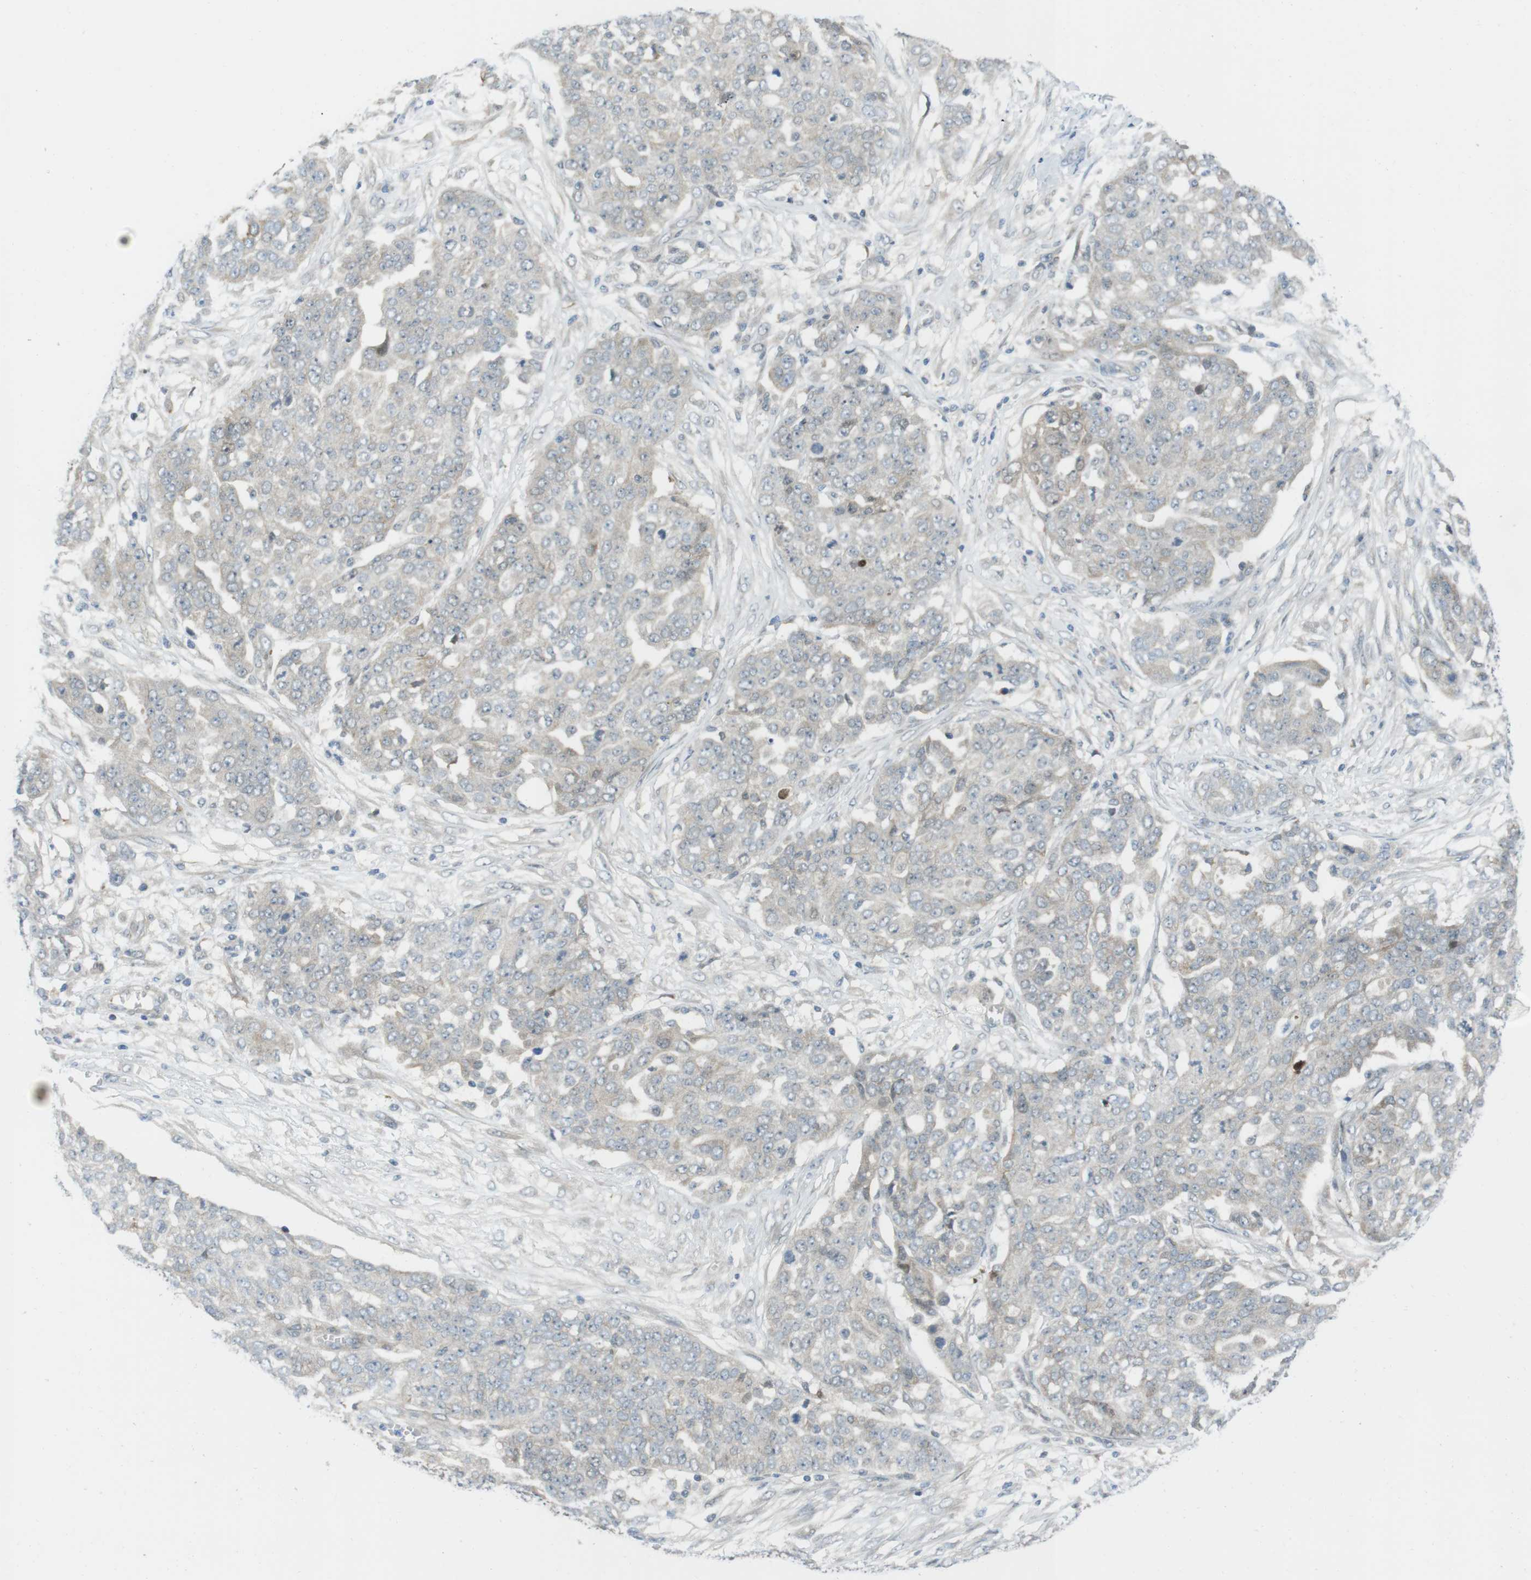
{"staining": {"intensity": "weak", "quantity": "25%-75%", "location": "cytoplasmic/membranous"}, "tissue": "ovarian cancer", "cell_type": "Tumor cells", "image_type": "cancer", "snomed": [{"axis": "morphology", "description": "Cystadenocarcinoma, serous, NOS"}, {"axis": "topography", "description": "Soft tissue"}, {"axis": "topography", "description": "Ovary"}], "caption": "Immunohistochemistry (IHC) photomicrograph of neoplastic tissue: human ovarian cancer (serous cystadenocarcinoma) stained using immunohistochemistry (IHC) displays low levels of weak protein expression localized specifically in the cytoplasmic/membranous of tumor cells, appearing as a cytoplasmic/membranous brown color.", "gene": "CASP2", "patient": {"sex": "female", "age": 57}}